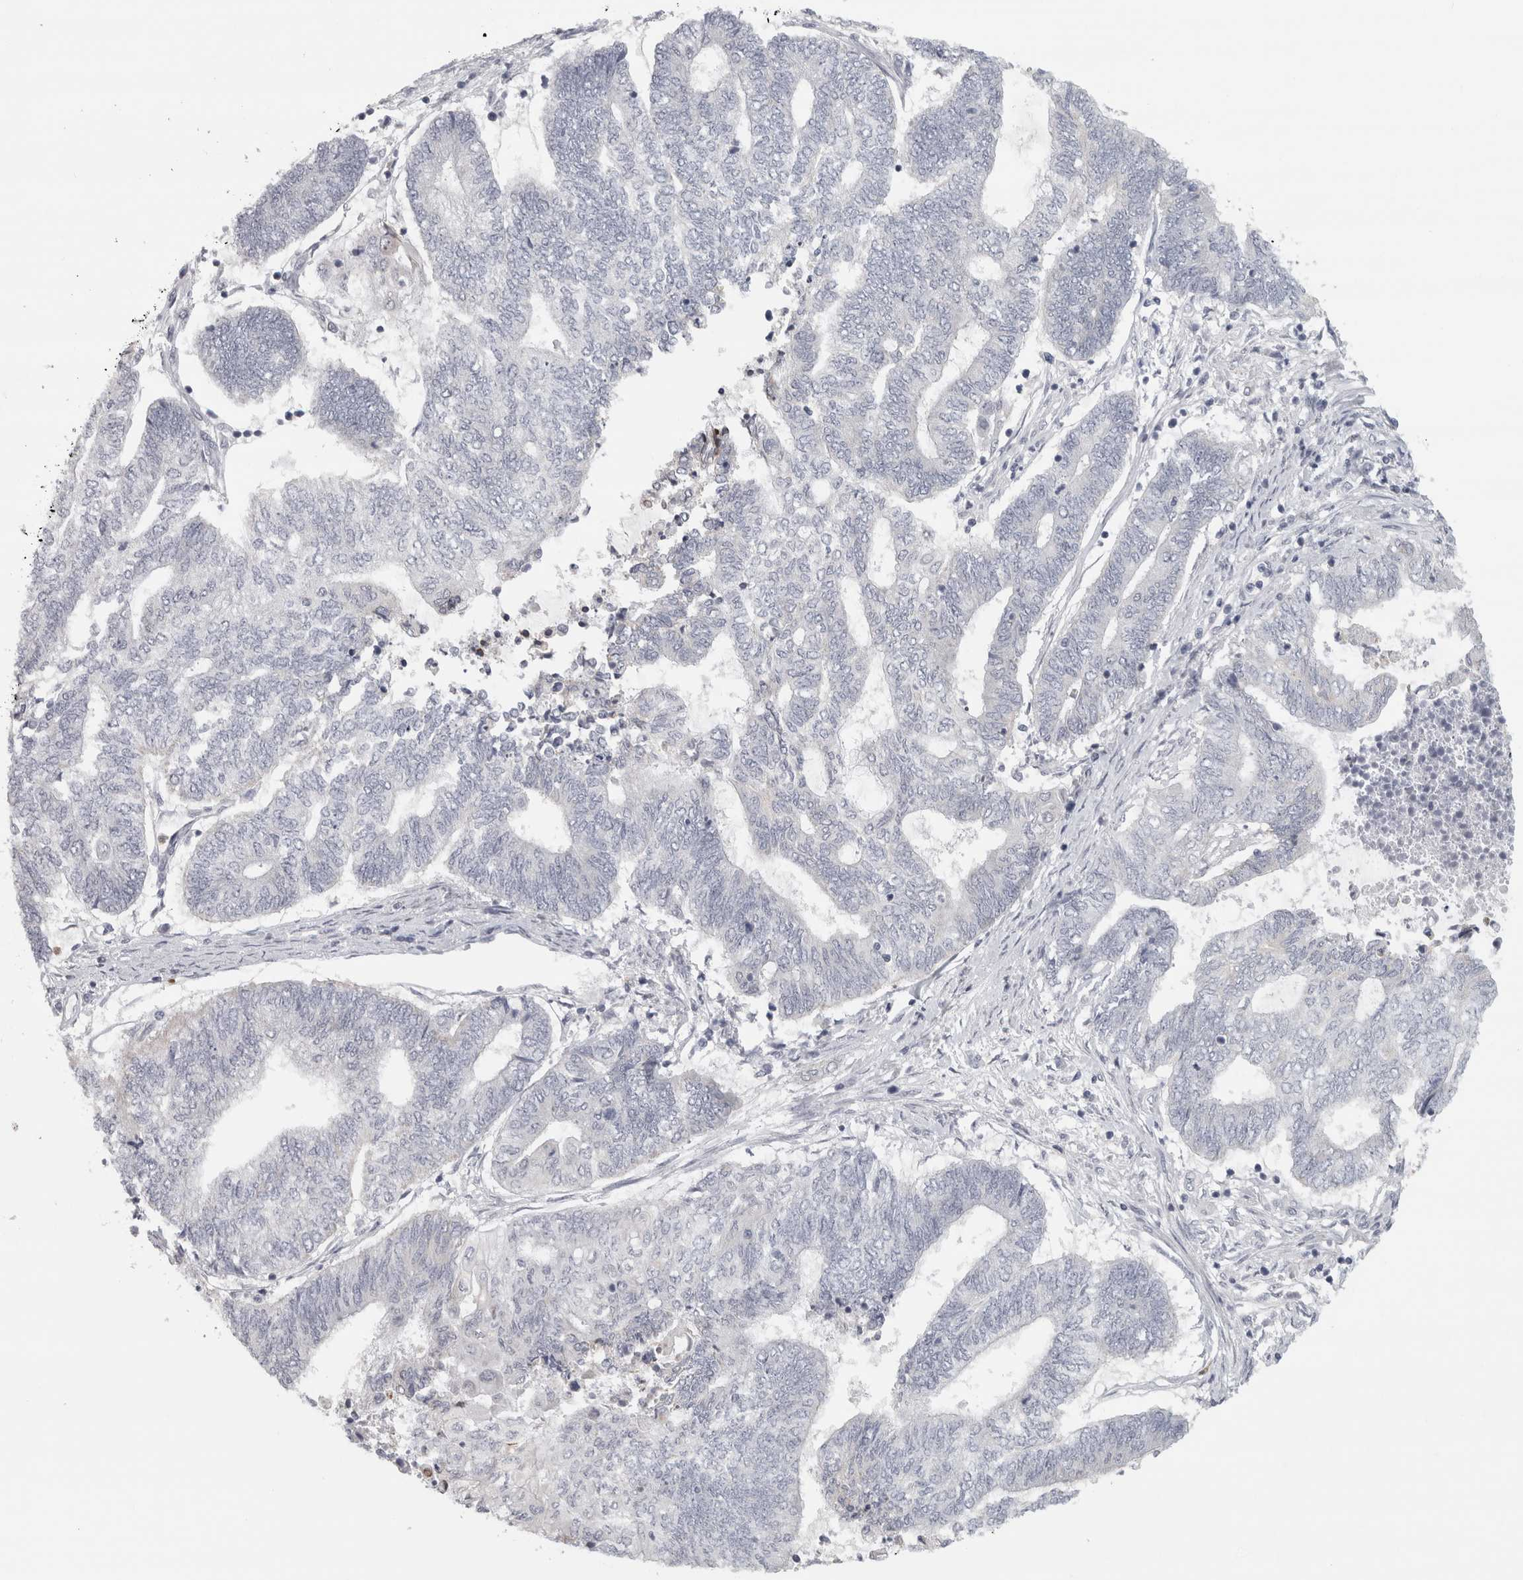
{"staining": {"intensity": "negative", "quantity": "none", "location": "none"}, "tissue": "endometrial cancer", "cell_type": "Tumor cells", "image_type": "cancer", "snomed": [{"axis": "morphology", "description": "Adenocarcinoma, NOS"}, {"axis": "topography", "description": "Uterus"}, {"axis": "topography", "description": "Endometrium"}], "caption": "IHC image of neoplastic tissue: endometrial cancer stained with DAB (3,3'-diaminobenzidine) shows no significant protein staining in tumor cells.", "gene": "PTPRN2", "patient": {"sex": "female", "age": 70}}